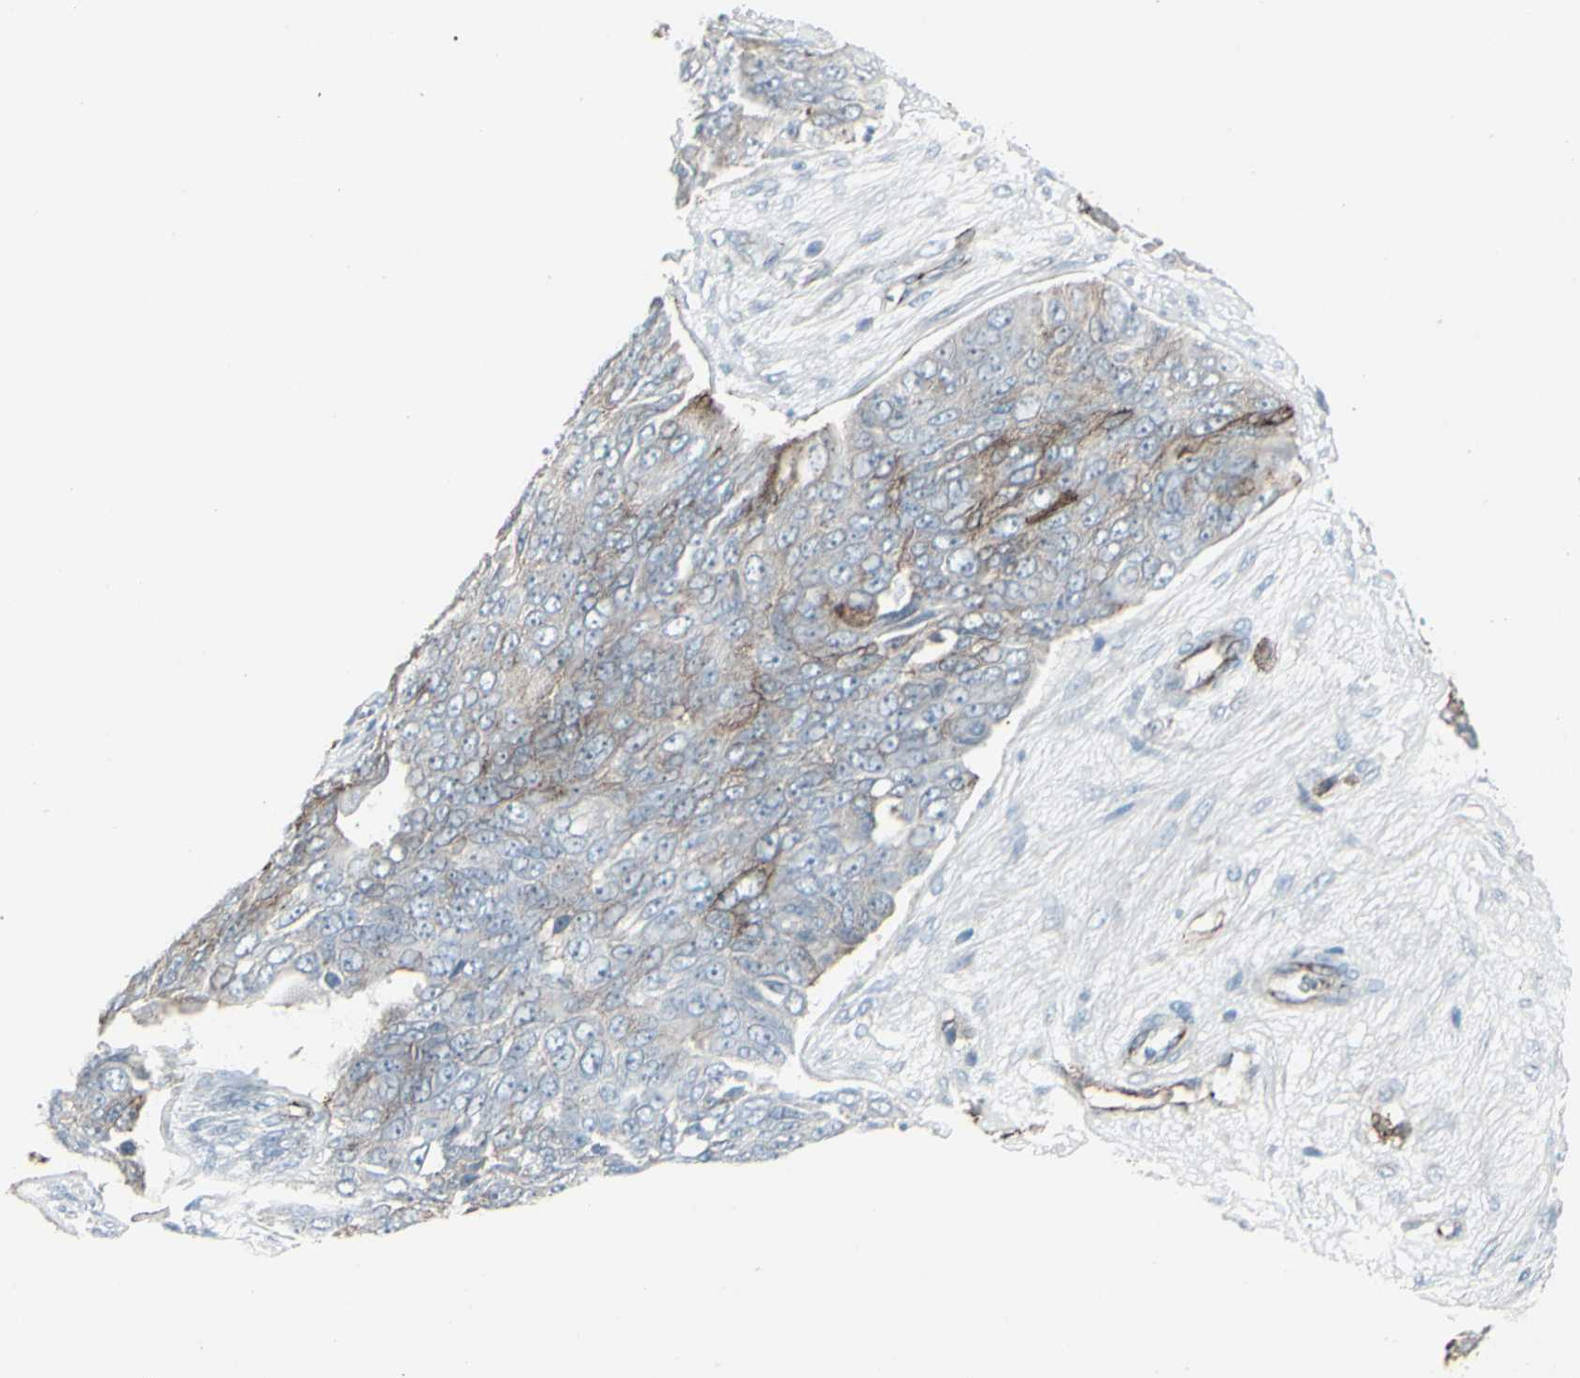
{"staining": {"intensity": "moderate", "quantity": "<25%", "location": "cytoplasmic/membranous"}, "tissue": "ovarian cancer", "cell_type": "Tumor cells", "image_type": "cancer", "snomed": [{"axis": "morphology", "description": "Carcinoma, endometroid"}, {"axis": "topography", "description": "Ovary"}], "caption": "Immunohistochemical staining of endometroid carcinoma (ovarian) displays low levels of moderate cytoplasmic/membranous positivity in about <25% of tumor cells. (DAB IHC, brown staining for protein, blue staining for nuclei).", "gene": "GJA1", "patient": {"sex": "female", "age": 51}}